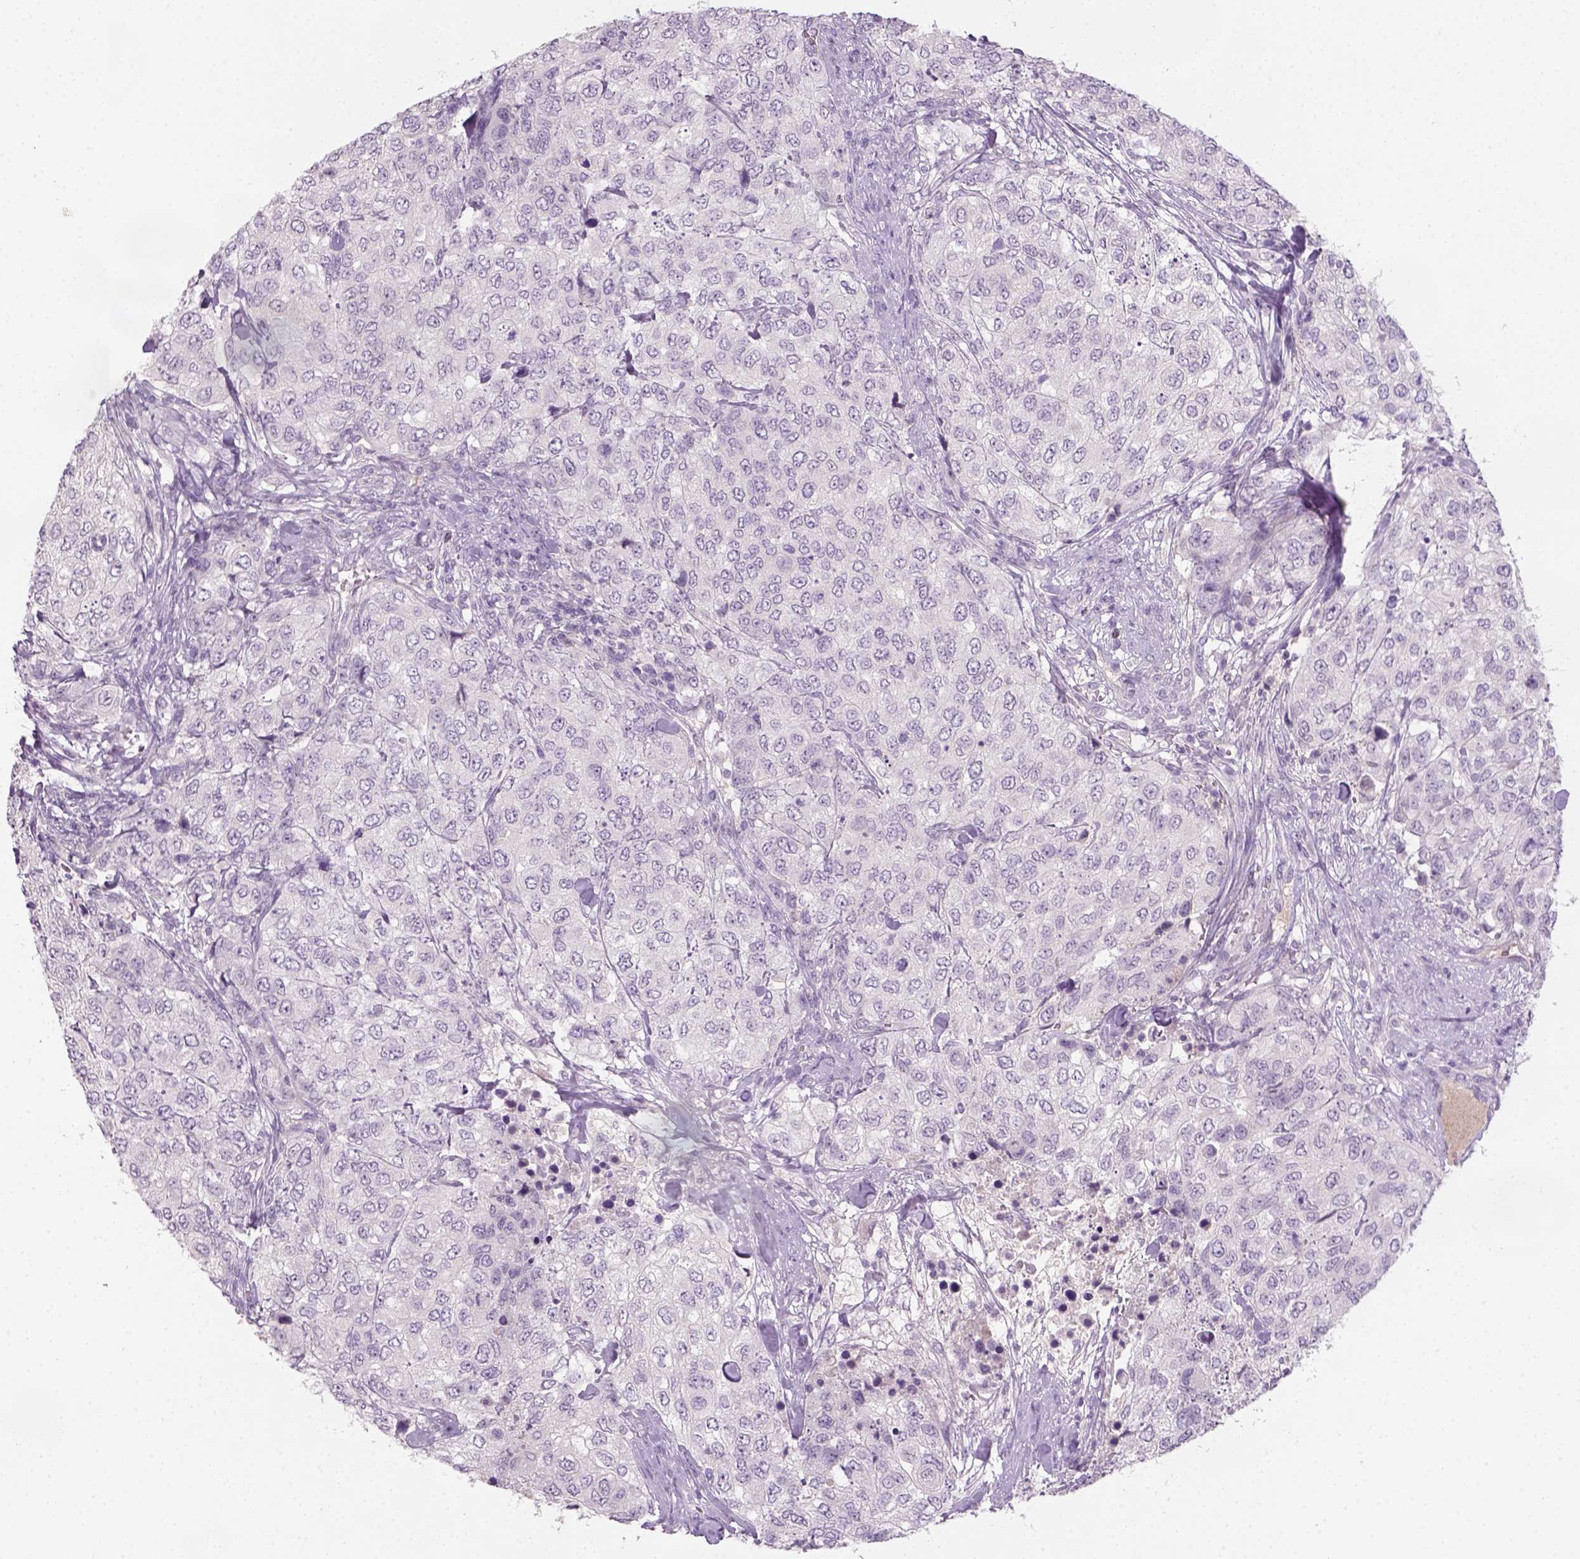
{"staining": {"intensity": "negative", "quantity": "none", "location": "none"}, "tissue": "urothelial cancer", "cell_type": "Tumor cells", "image_type": "cancer", "snomed": [{"axis": "morphology", "description": "Urothelial carcinoma, High grade"}, {"axis": "topography", "description": "Urinary bladder"}], "caption": "High-grade urothelial carcinoma stained for a protein using IHC exhibits no expression tumor cells.", "gene": "GFI1B", "patient": {"sex": "female", "age": 78}}